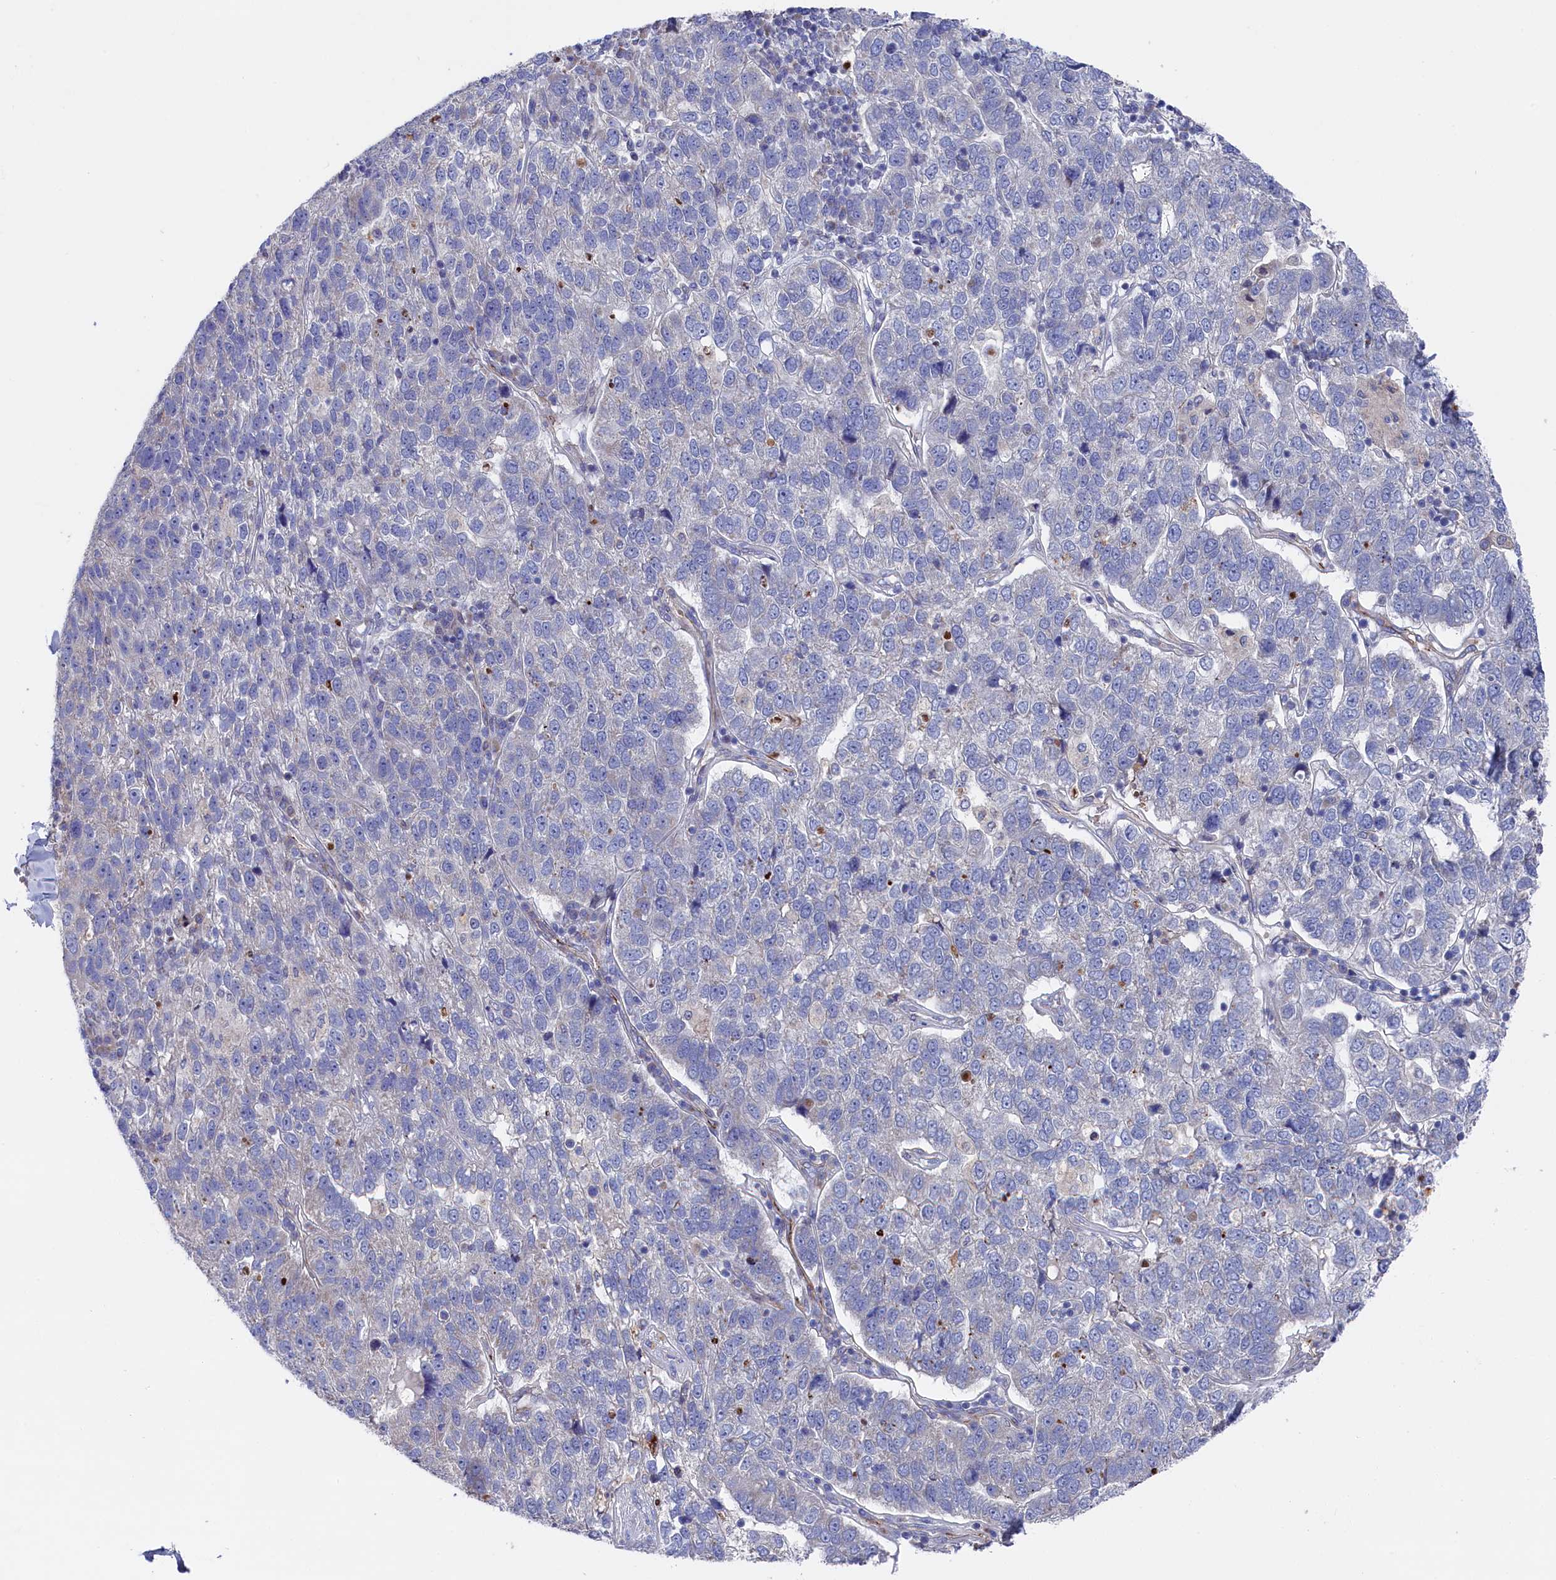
{"staining": {"intensity": "negative", "quantity": "none", "location": "none"}, "tissue": "pancreatic cancer", "cell_type": "Tumor cells", "image_type": "cancer", "snomed": [{"axis": "morphology", "description": "Adenocarcinoma, NOS"}, {"axis": "topography", "description": "Pancreas"}], "caption": "There is no significant positivity in tumor cells of pancreatic cancer (adenocarcinoma). The staining was performed using DAB to visualize the protein expression in brown, while the nuclei were stained in blue with hematoxylin (Magnification: 20x).", "gene": "GPR108", "patient": {"sex": "female", "age": 61}}